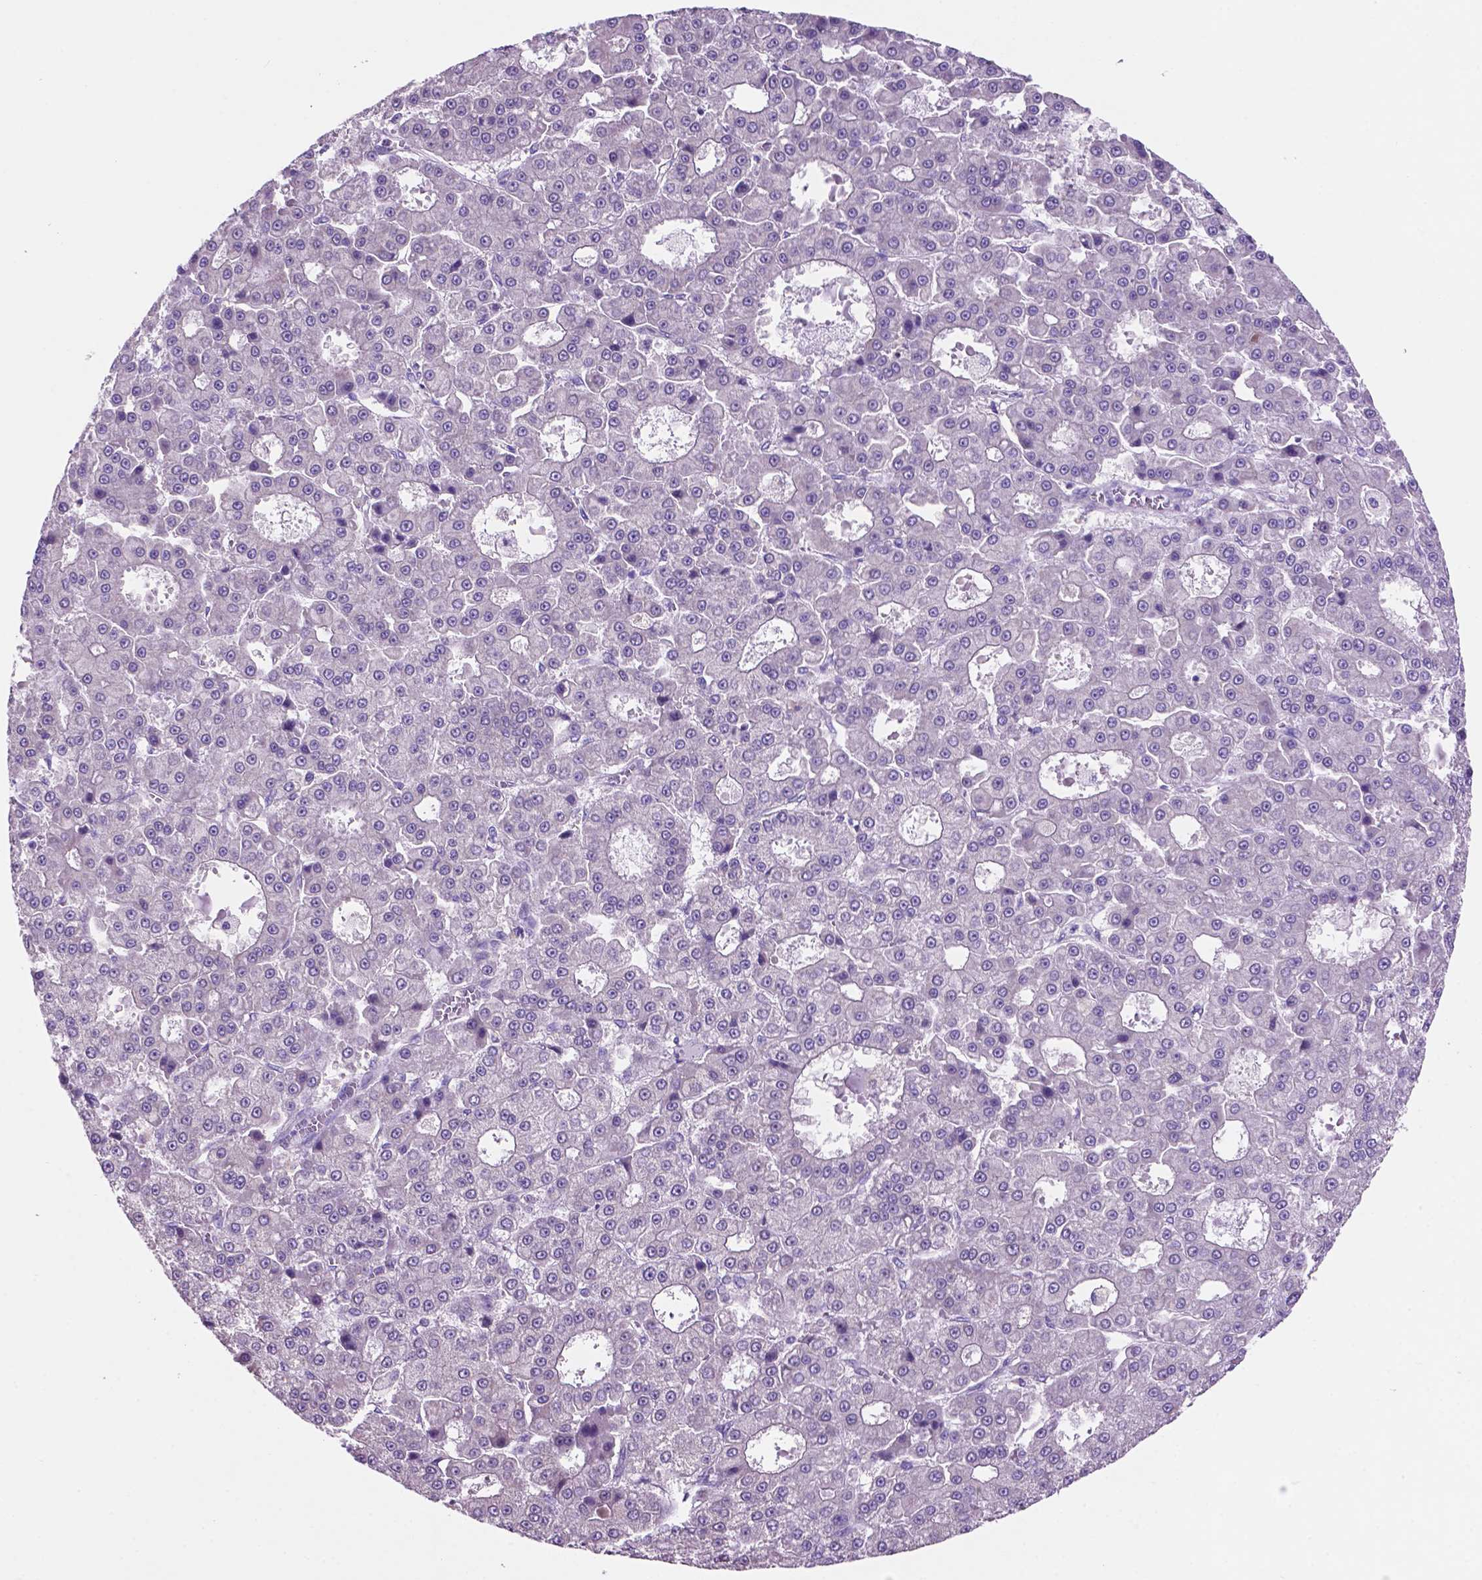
{"staining": {"intensity": "negative", "quantity": "none", "location": "none"}, "tissue": "liver cancer", "cell_type": "Tumor cells", "image_type": "cancer", "snomed": [{"axis": "morphology", "description": "Carcinoma, Hepatocellular, NOS"}, {"axis": "topography", "description": "Liver"}], "caption": "A high-resolution histopathology image shows immunohistochemistry (IHC) staining of liver cancer (hepatocellular carcinoma), which reveals no significant positivity in tumor cells.", "gene": "SPDYA", "patient": {"sex": "male", "age": 70}}